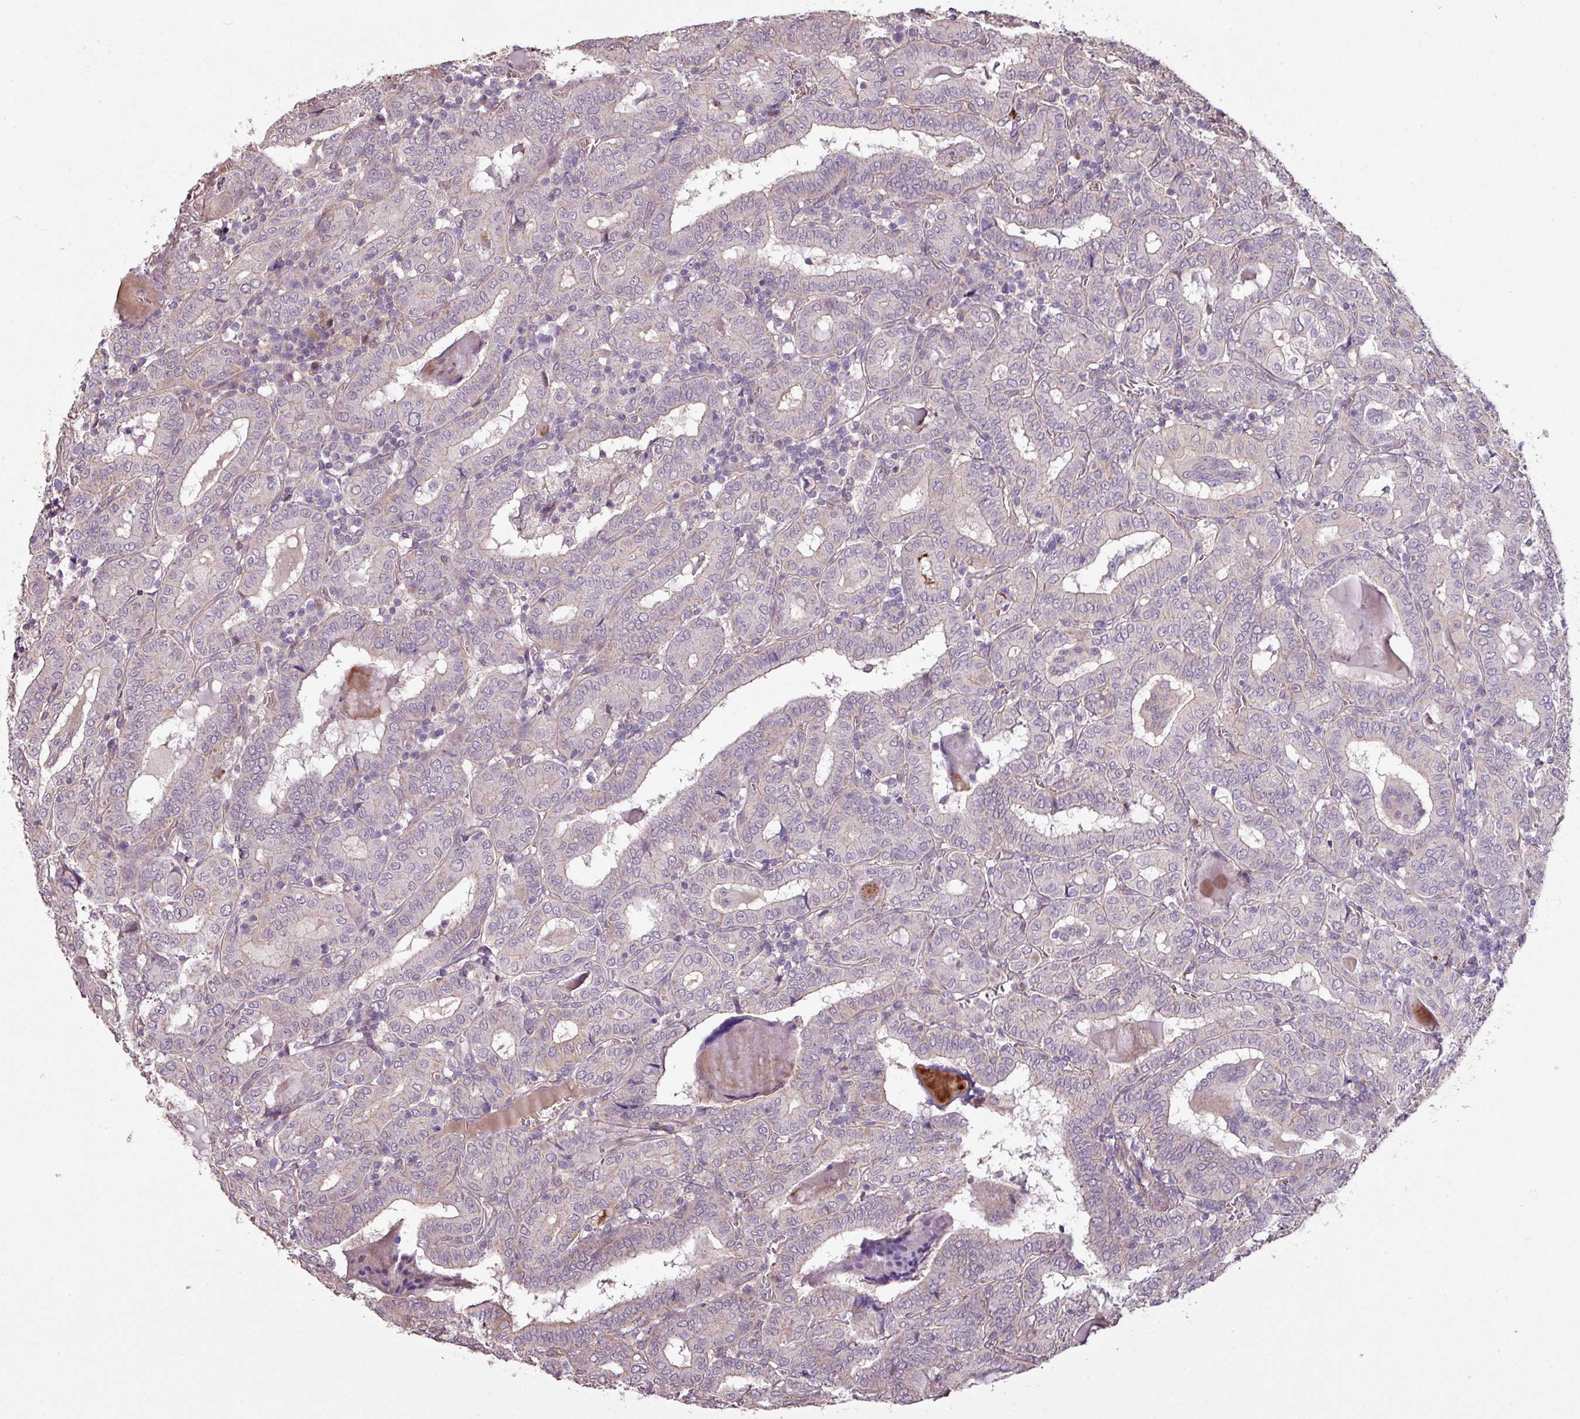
{"staining": {"intensity": "moderate", "quantity": "<25%", "location": "cytoplasmic/membranous"}, "tissue": "thyroid cancer", "cell_type": "Tumor cells", "image_type": "cancer", "snomed": [{"axis": "morphology", "description": "Papillary adenocarcinoma, NOS"}, {"axis": "topography", "description": "Thyroid gland"}], "caption": "About <25% of tumor cells in human papillary adenocarcinoma (thyroid) show moderate cytoplasmic/membranous protein positivity as visualized by brown immunohistochemical staining.", "gene": "NHSL2", "patient": {"sex": "female", "age": 72}}